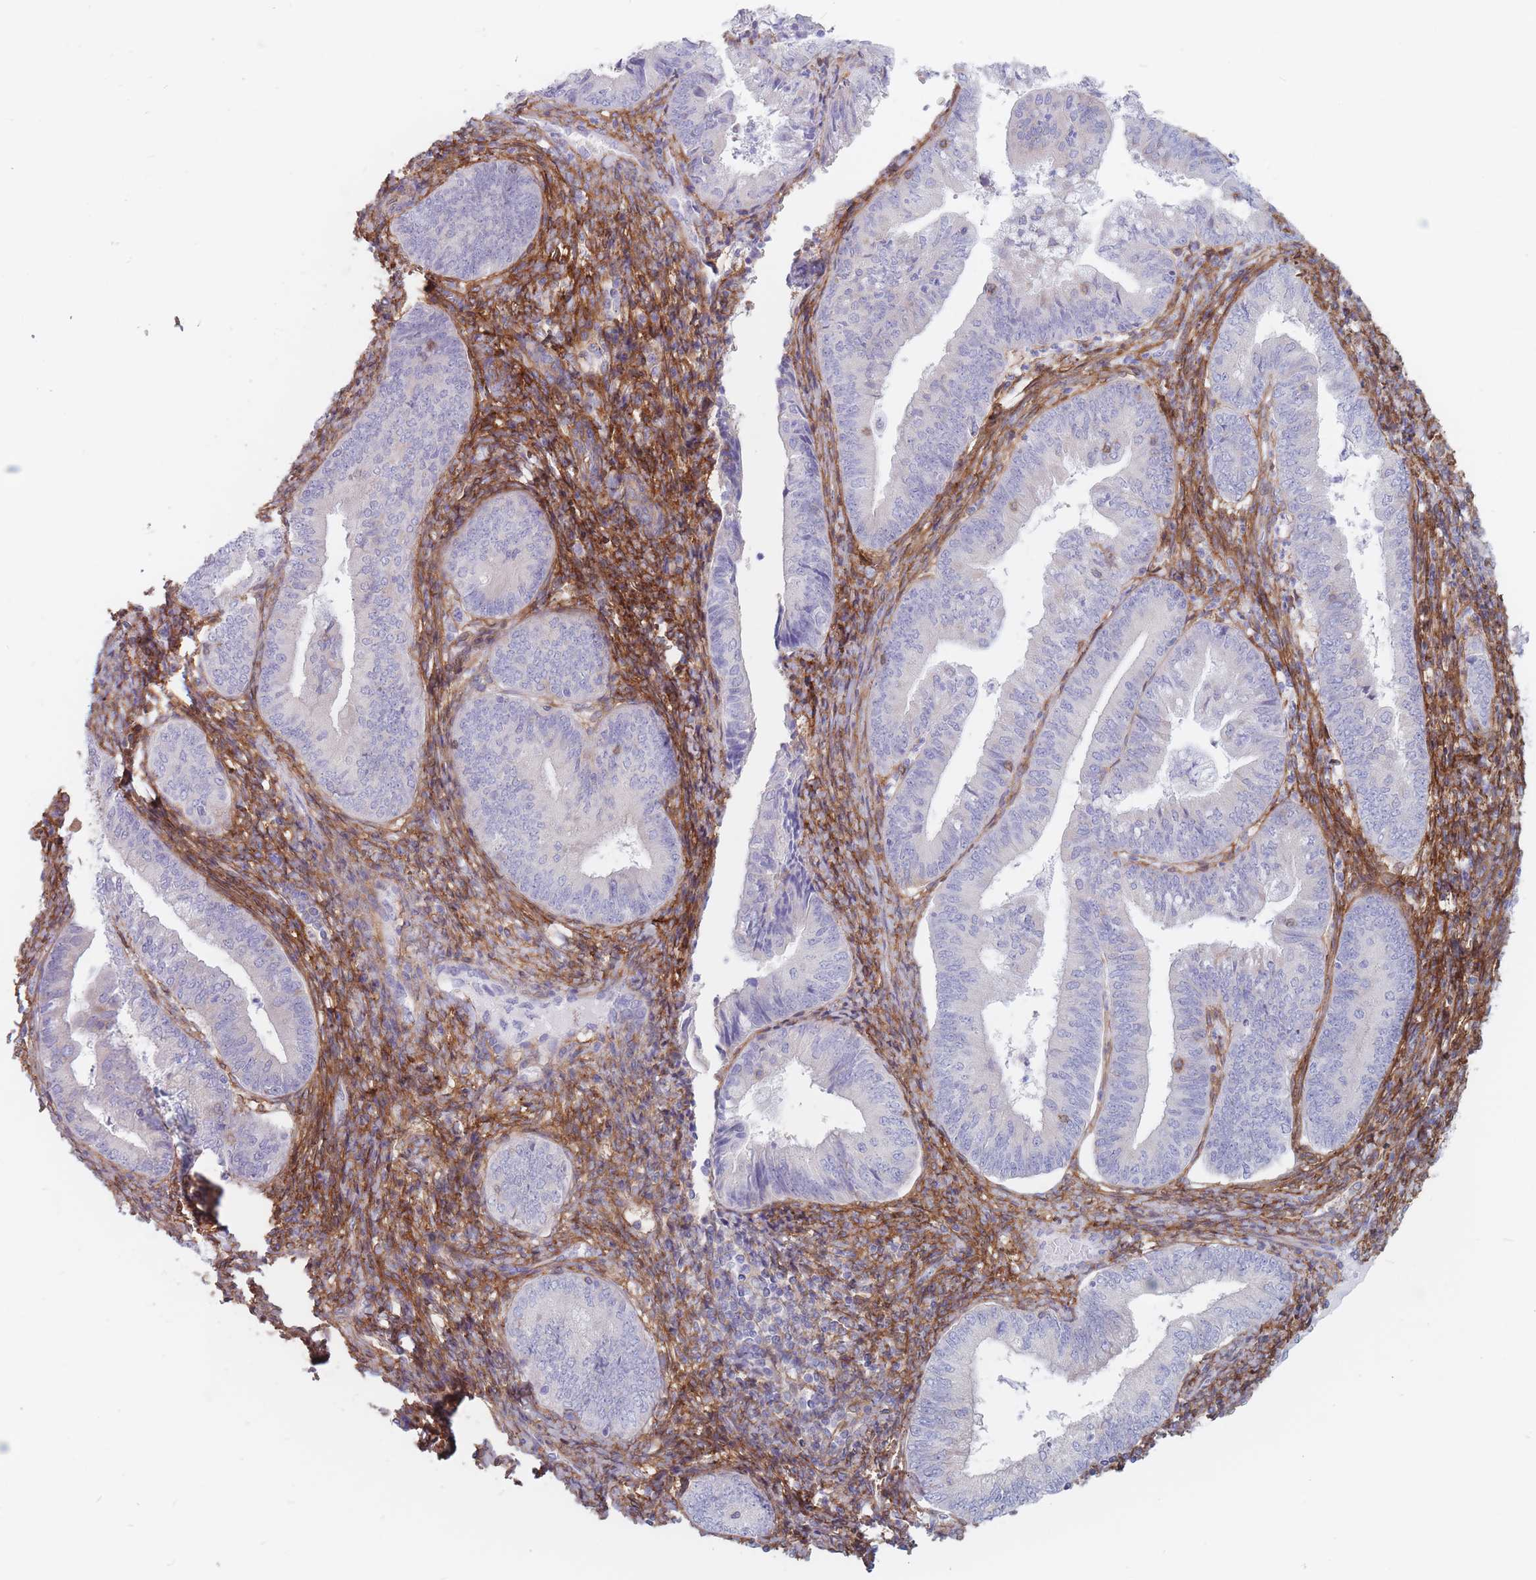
{"staining": {"intensity": "negative", "quantity": "none", "location": "none"}, "tissue": "endometrial cancer", "cell_type": "Tumor cells", "image_type": "cancer", "snomed": [{"axis": "morphology", "description": "Adenocarcinoma, NOS"}, {"axis": "topography", "description": "Endometrium"}], "caption": "Immunohistochemical staining of human endometrial cancer (adenocarcinoma) exhibits no significant staining in tumor cells.", "gene": "PLPP1", "patient": {"sex": "female", "age": 55}}